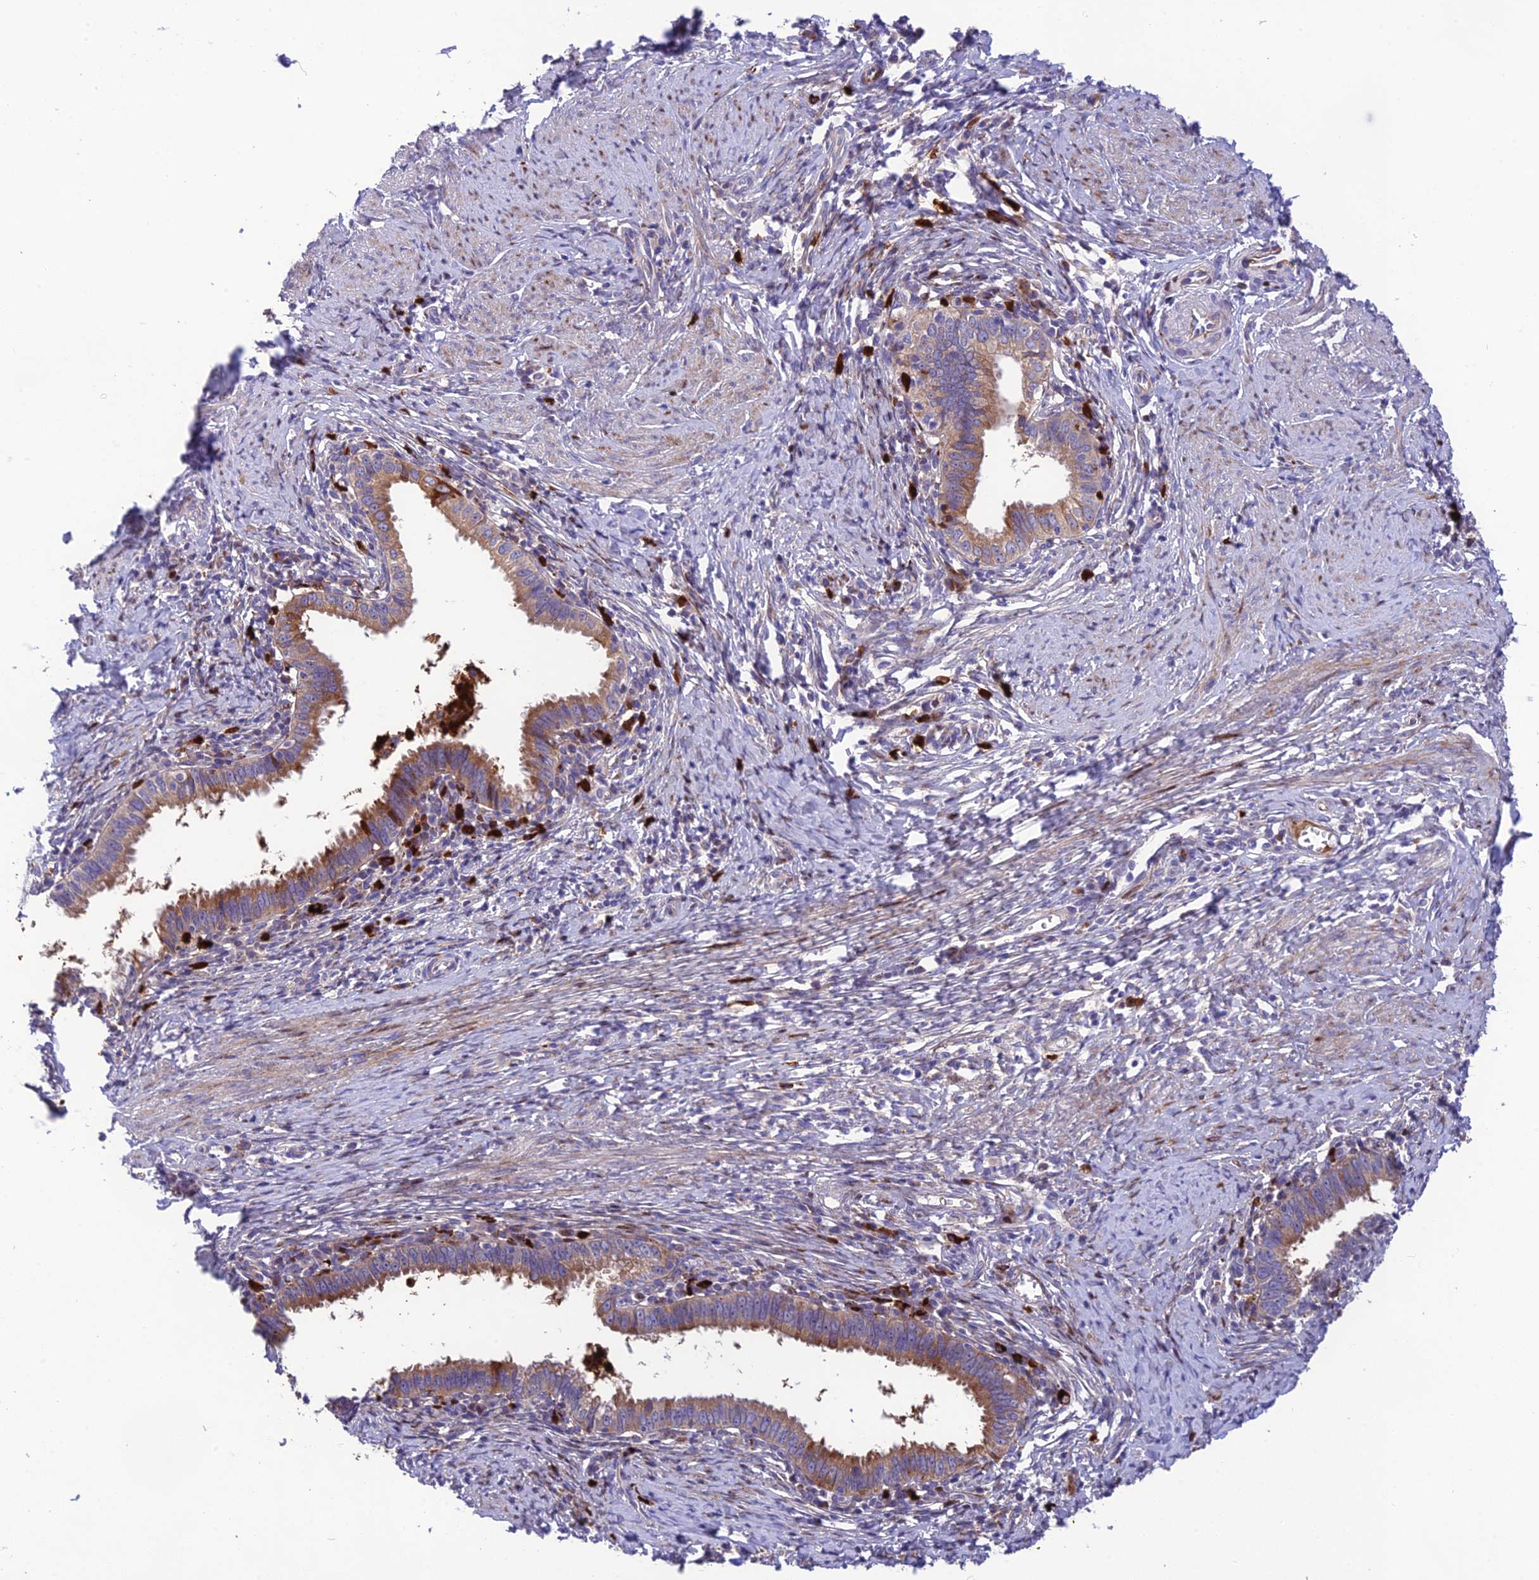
{"staining": {"intensity": "moderate", "quantity": ">75%", "location": "cytoplasmic/membranous"}, "tissue": "cervical cancer", "cell_type": "Tumor cells", "image_type": "cancer", "snomed": [{"axis": "morphology", "description": "Adenocarcinoma, NOS"}, {"axis": "topography", "description": "Cervix"}], "caption": "Cervical cancer stained with immunohistochemistry (IHC) demonstrates moderate cytoplasmic/membranous positivity in approximately >75% of tumor cells.", "gene": "CPSF4L", "patient": {"sex": "female", "age": 36}}